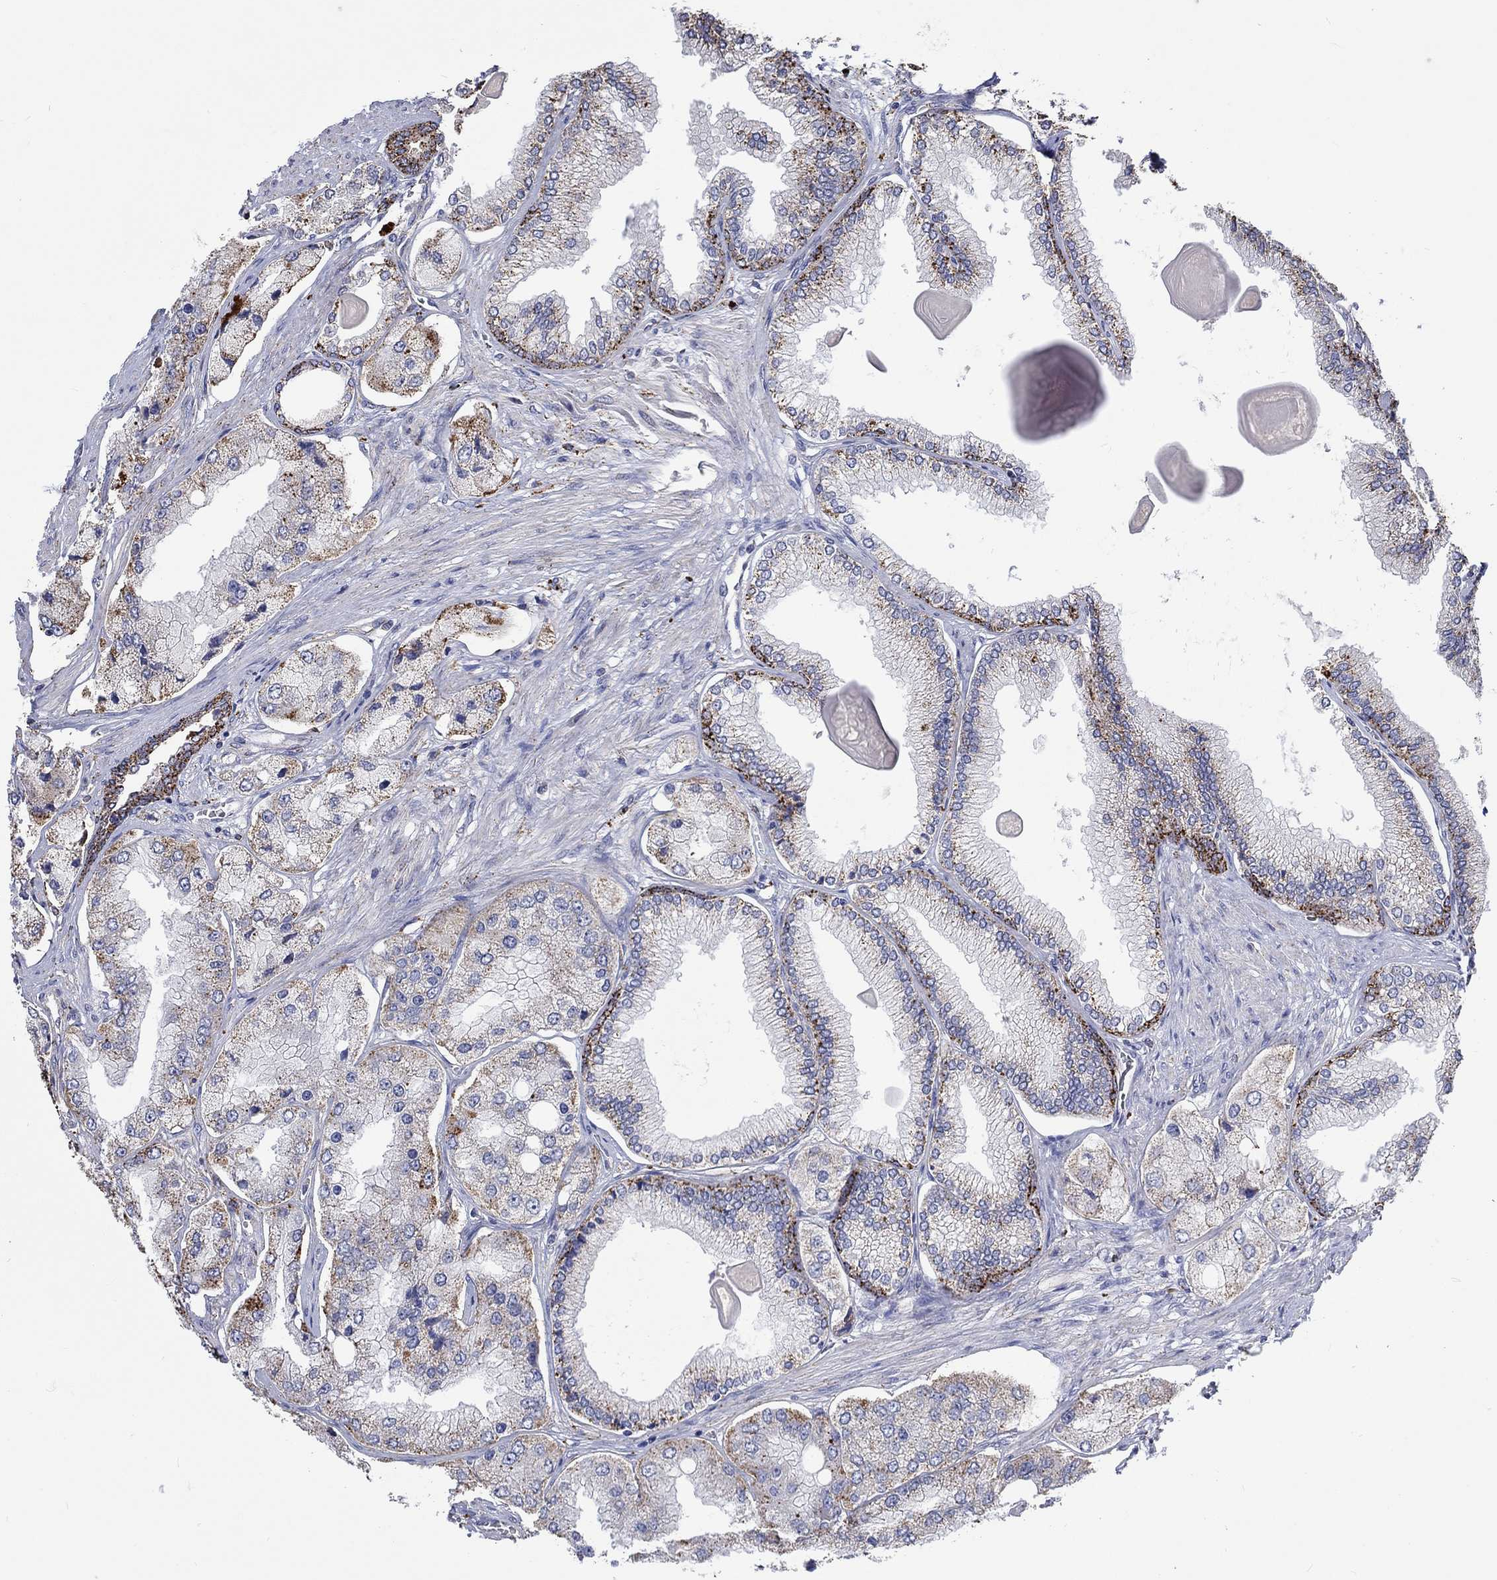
{"staining": {"intensity": "moderate", "quantity": ">75%", "location": "cytoplasmic/membranous"}, "tissue": "prostate cancer", "cell_type": "Tumor cells", "image_type": "cancer", "snomed": [{"axis": "morphology", "description": "Adenocarcinoma, Low grade"}, {"axis": "topography", "description": "Prostate"}], "caption": "A high-resolution histopathology image shows immunohistochemistry staining of prostate cancer (low-grade adenocarcinoma), which demonstrates moderate cytoplasmic/membranous staining in about >75% of tumor cells.", "gene": "CTSB", "patient": {"sex": "male", "age": 69}}